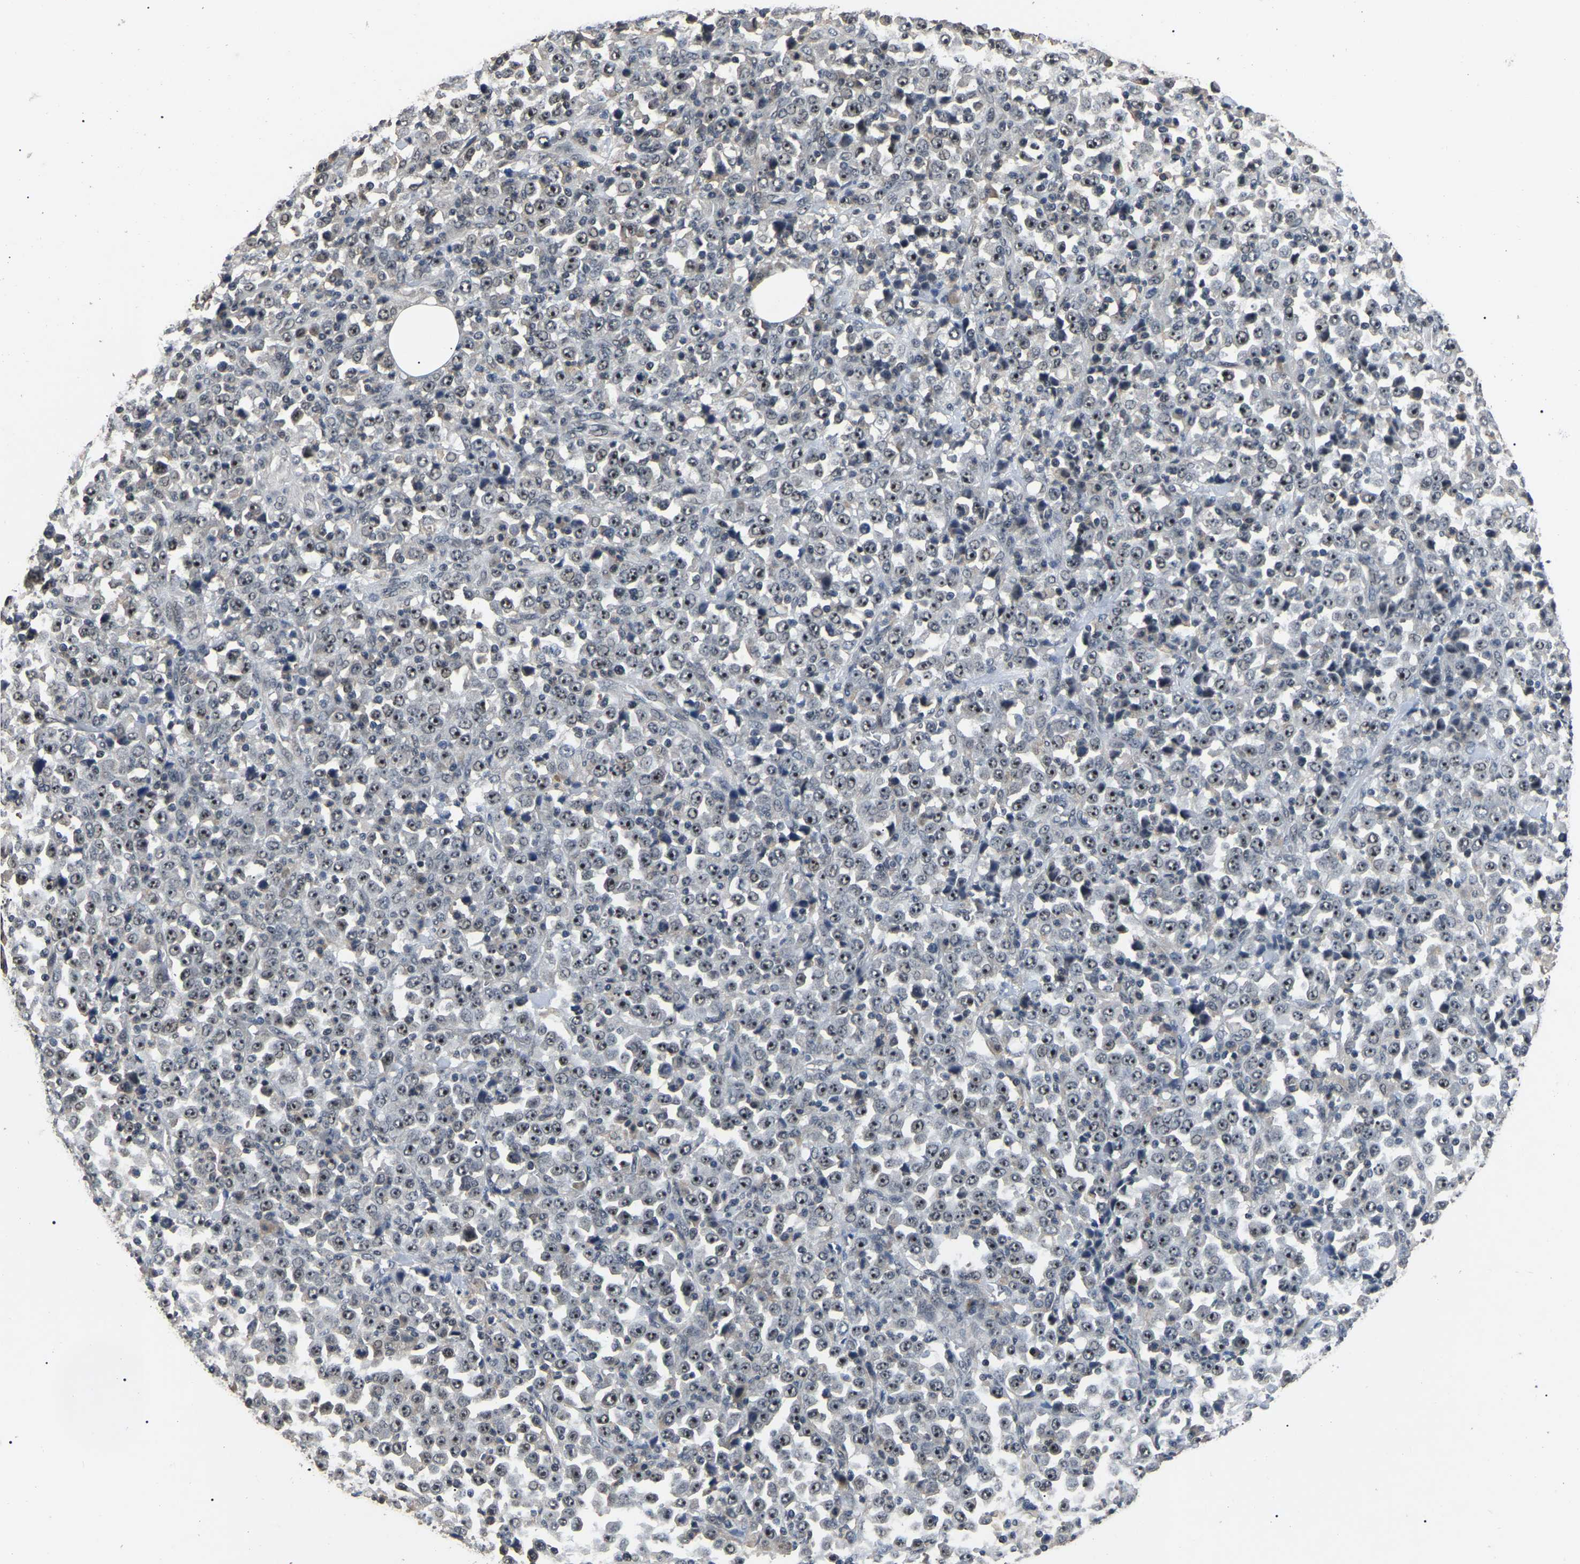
{"staining": {"intensity": "moderate", "quantity": ">75%", "location": "nuclear"}, "tissue": "stomach cancer", "cell_type": "Tumor cells", "image_type": "cancer", "snomed": [{"axis": "morphology", "description": "Normal tissue, NOS"}, {"axis": "morphology", "description": "Adenocarcinoma, NOS"}, {"axis": "topography", "description": "Stomach, upper"}, {"axis": "topography", "description": "Stomach"}], "caption": "Stomach adenocarcinoma stained with a protein marker exhibits moderate staining in tumor cells.", "gene": "PPM1E", "patient": {"sex": "male", "age": 59}}